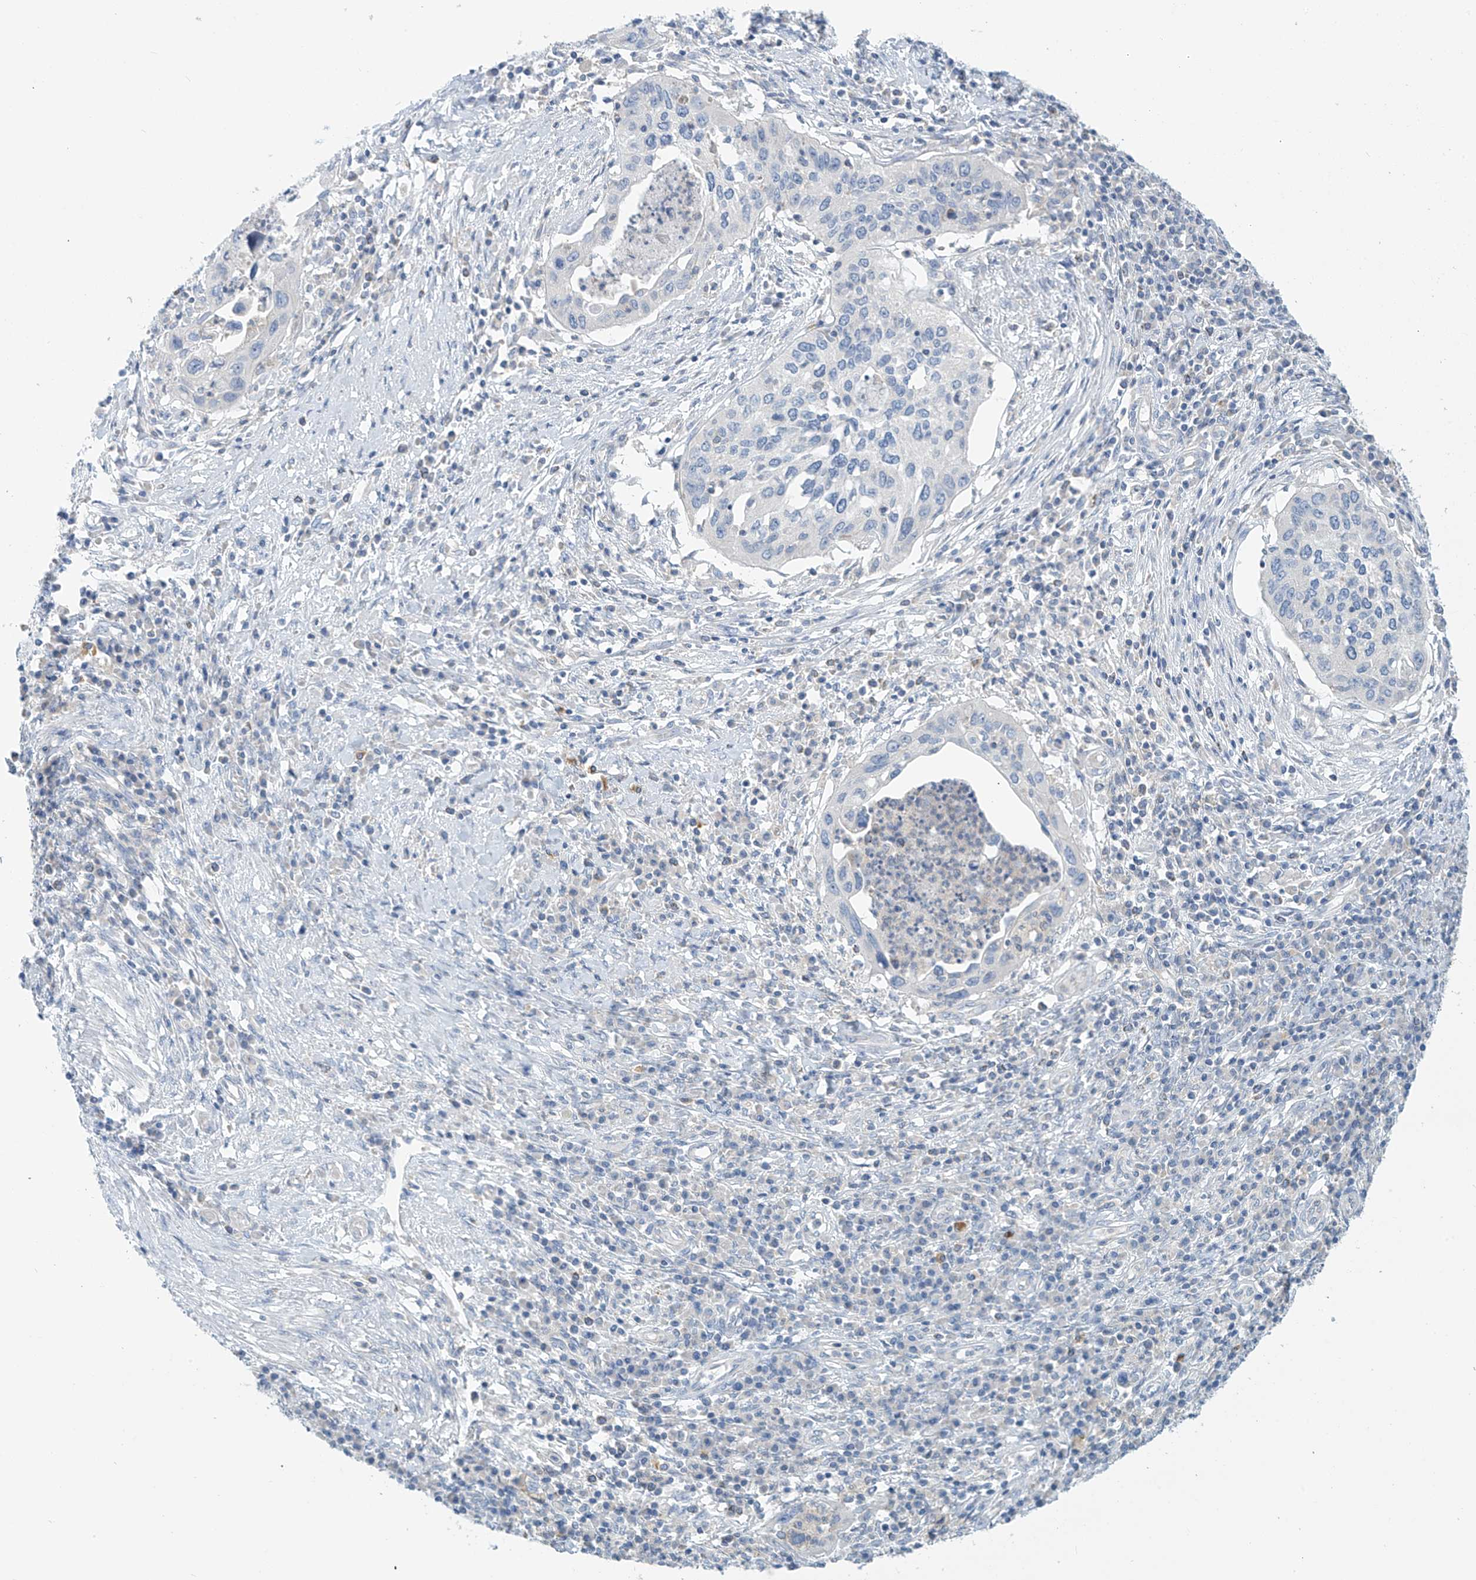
{"staining": {"intensity": "negative", "quantity": "none", "location": "none"}, "tissue": "cervical cancer", "cell_type": "Tumor cells", "image_type": "cancer", "snomed": [{"axis": "morphology", "description": "Squamous cell carcinoma, NOS"}, {"axis": "topography", "description": "Cervix"}], "caption": "A high-resolution histopathology image shows IHC staining of cervical squamous cell carcinoma, which reveals no significant staining in tumor cells.", "gene": "SLC6A12", "patient": {"sex": "female", "age": 38}}